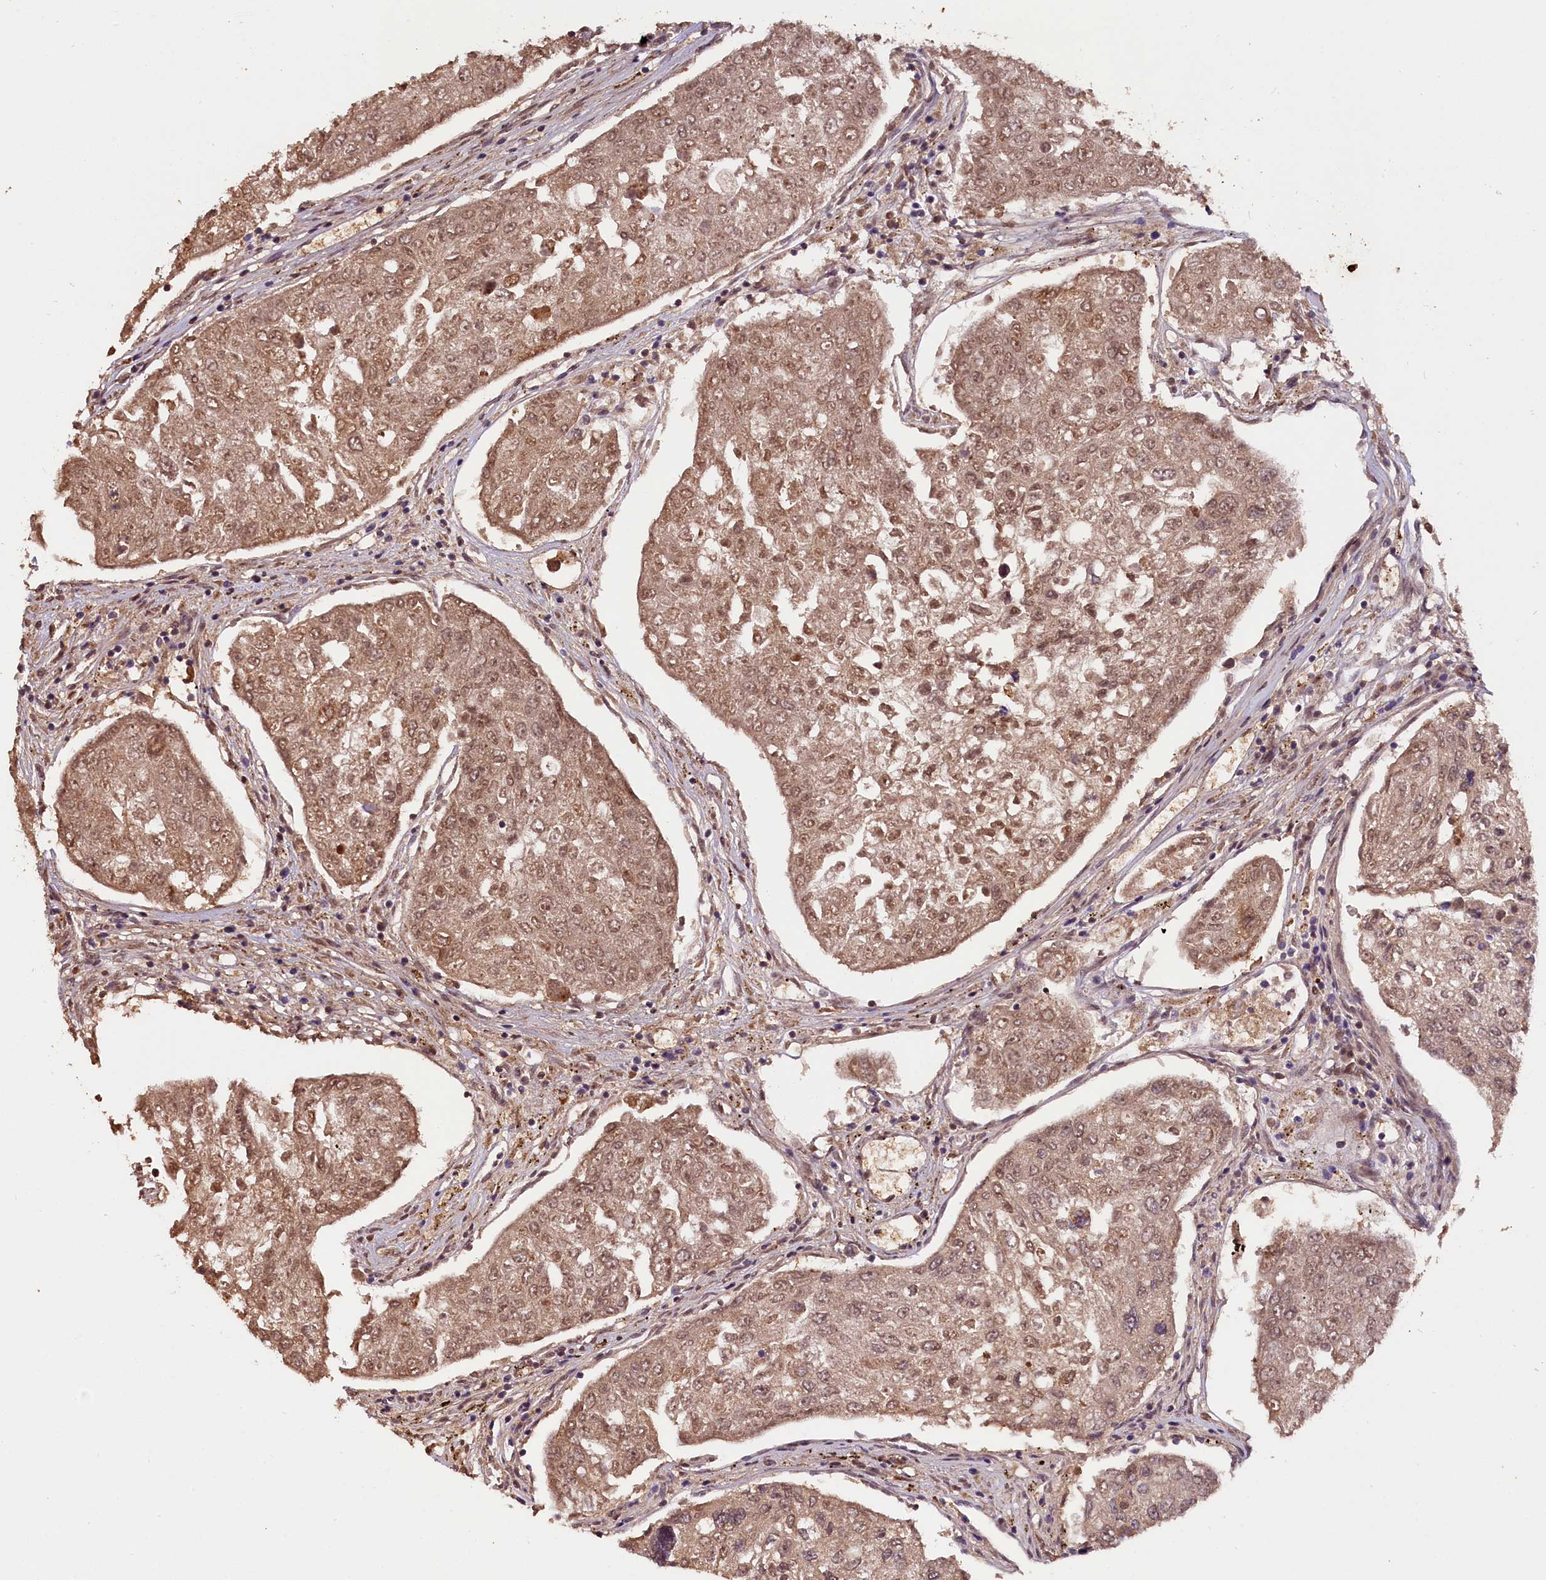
{"staining": {"intensity": "moderate", "quantity": ">75%", "location": "cytoplasmic/membranous,nuclear"}, "tissue": "urothelial cancer", "cell_type": "Tumor cells", "image_type": "cancer", "snomed": [{"axis": "morphology", "description": "Urothelial carcinoma, High grade"}, {"axis": "topography", "description": "Lymph node"}, {"axis": "topography", "description": "Urinary bladder"}], "caption": "About >75% of tumor cells in urothelial cancer reveal moderate cytoplasmic/membranous and nuclear protein positivity as visualized by brown immunohistochemical staining.", "gene": "ZNF480", "patient": {"sex": "male", "age": 51}}